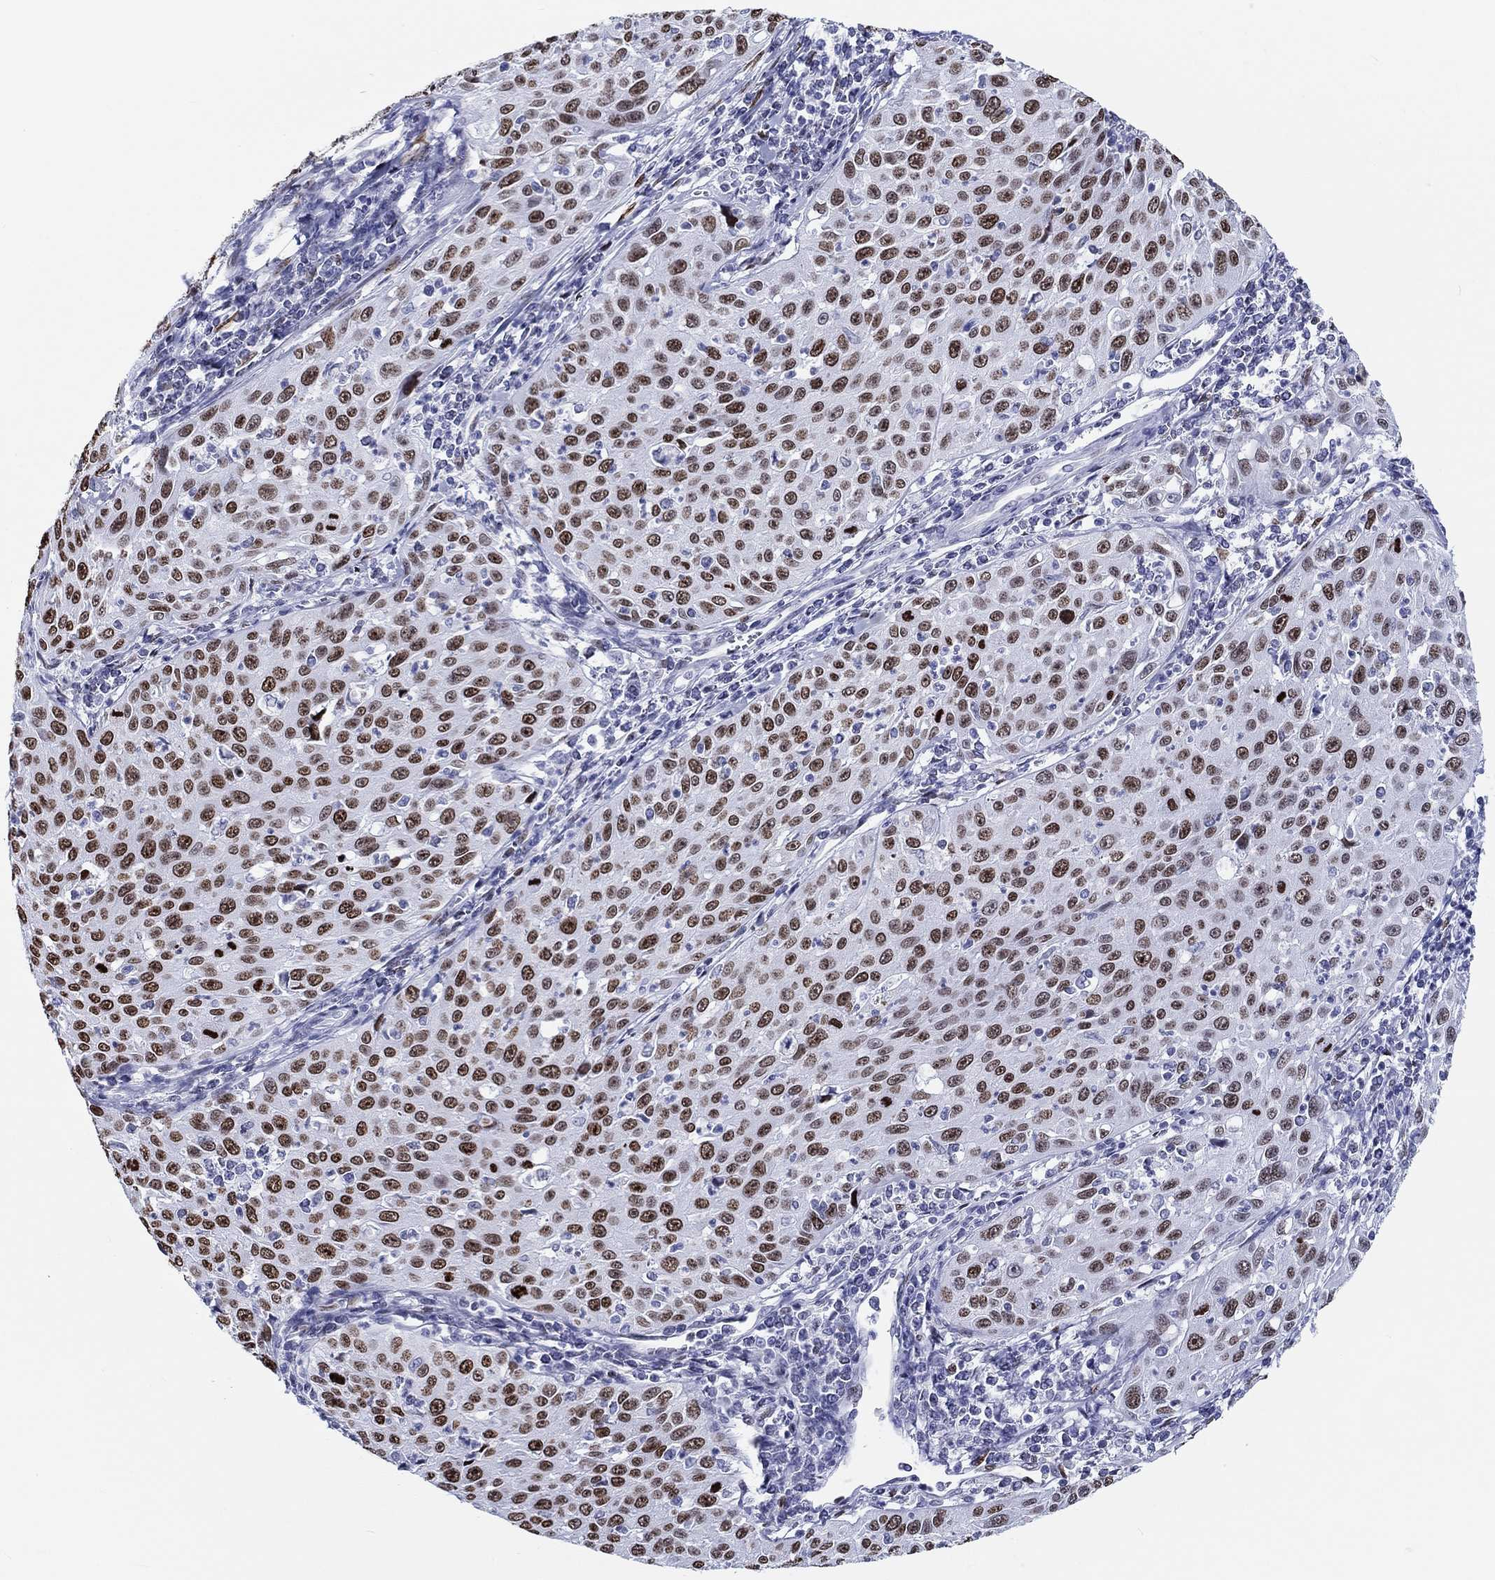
{"staining": {"intensity": "strong", "quantity": ">75%", "location": "nuclear"}, "tissue": "cervical cancer", "cell_type": "Tumor cells", "image_type": "cancer", "snomed": [{"axis": "morphology", "description": "Squamous cell carcinoma, NOS"}, {"axis": "topography", "description": "Cervix"}], "caption": "Immunohistochemistry (IHC) image of human cervical cancer (squamous cell carcinoma) stained for a protein (brown), which reveals high levels of strong nuclear staining in approximately >75% of tumor cells.", "gene": "H1-1", "patient": {"sex": "female", "age": 26}}